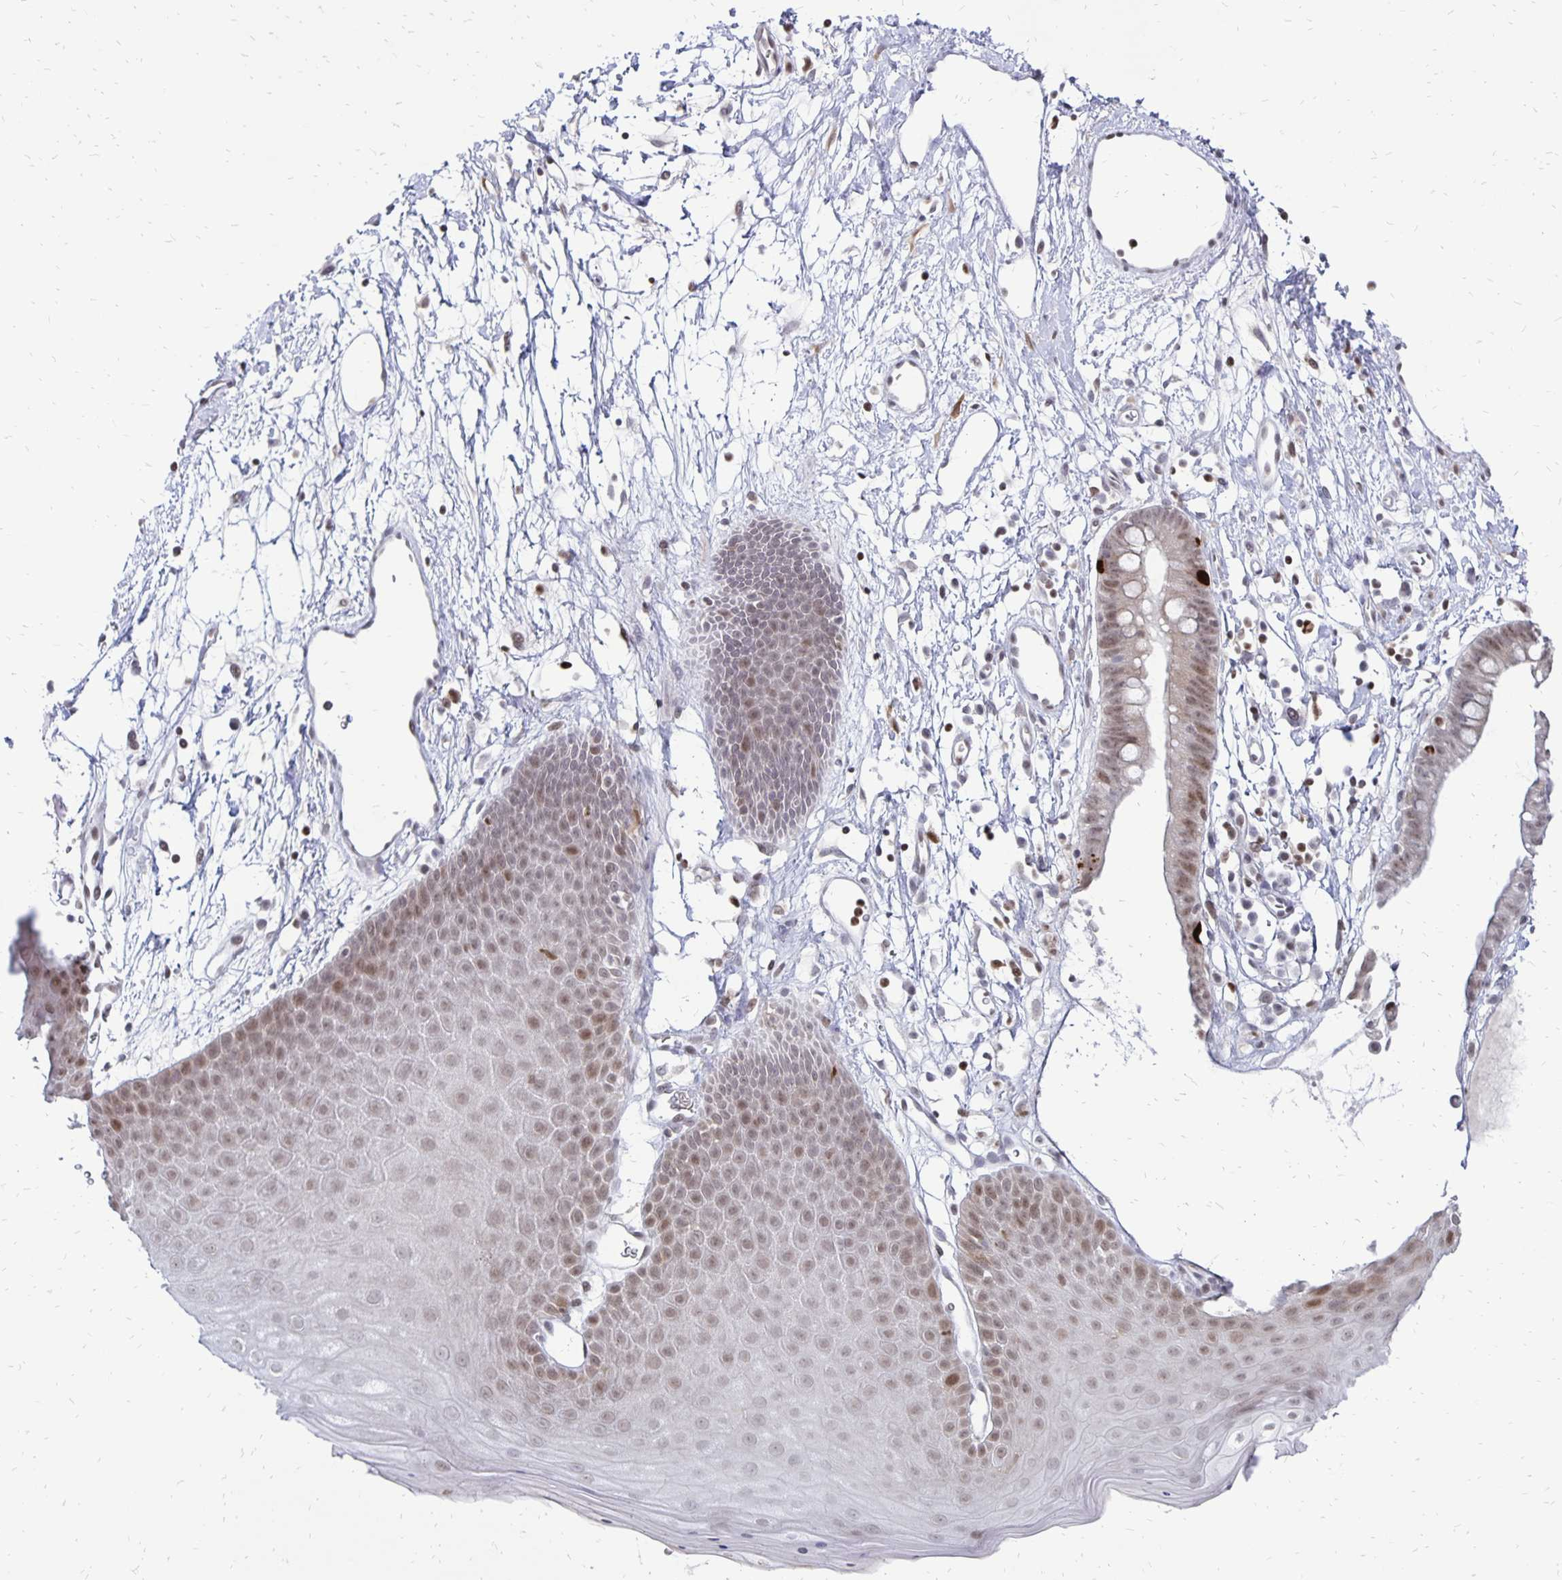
{"staining": {"intensity": "weak", "quantity": "25%-75%", "location": "nuclear"}, "tissue": "skin", "cell_type": "Epidermal cells", "image_type": "normal", "snomed": [{"axis": "morphology", "description": "Normal tissue, NOS"}, {"axis": "topography", "description": "Anal"}], "caption": "Immunohistochemical staining of benign human skin exhibits 25%-75% levels of weak nuclear protein staining in approximately 25%-75% of epidermal cells.", "gene": "DCK", "patient": {"sex": "male", "age": 53}}